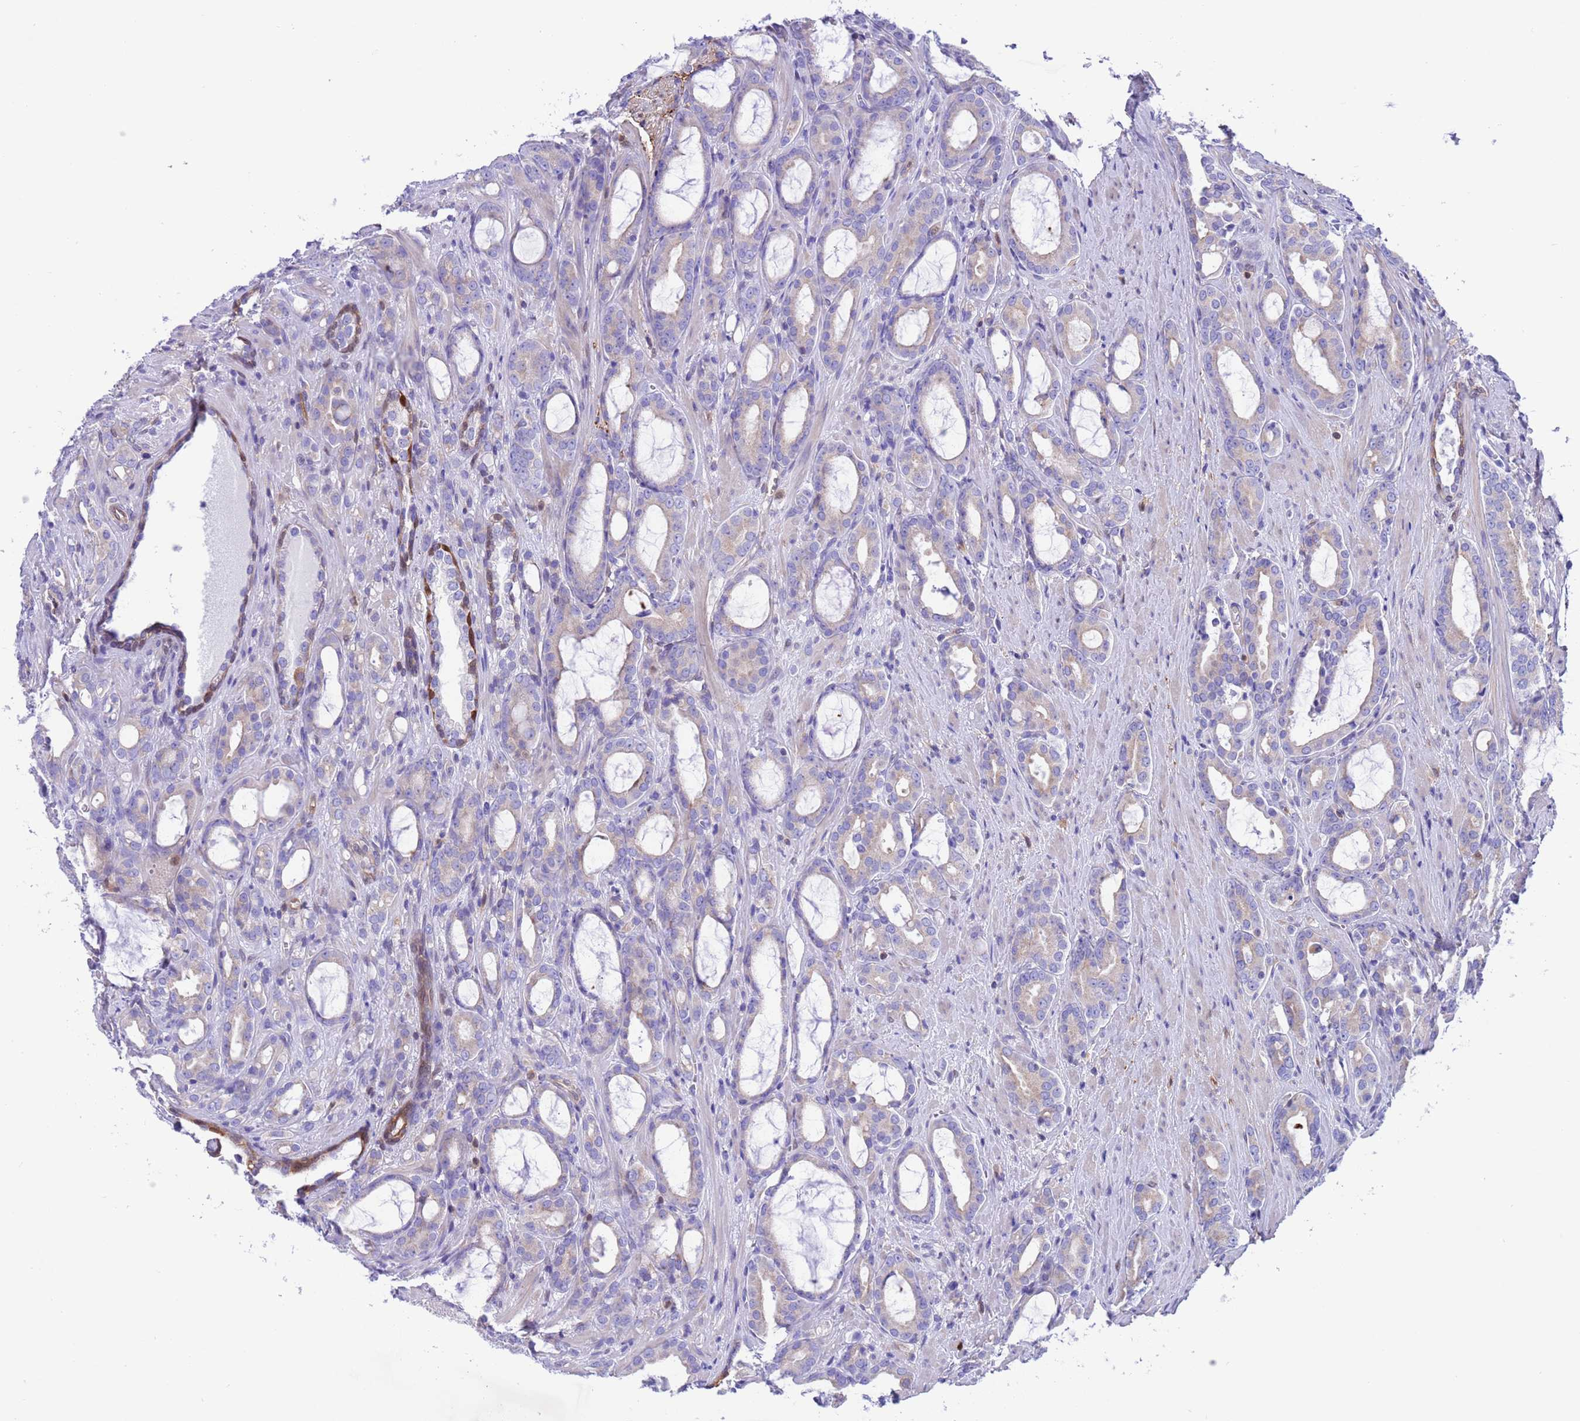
{"staining": {"intensity": "negative", "quantity": "none", "location": "none"}, "tissue": "prostate cancer", "cell_type": "Tumor cells", "image_type": "cancer", "snomed": [{"axis": "morphology", "description": "Adenocarcinoma, High grade"}, {"axis": "topography", "description": "Prostate"}], "caption": "Adenocarcinoma (high-grade) (prostate) was stained to show a protein in brown. There is no significant expression in tumor cells. Brightfield microscopy of IHC stained with DAB (3,3'-diaminobenzidine) (brown) and hematoxylin (blue), captured at high magnification.", "gene": "C6orf47", "patient": {"sex": "male", "age": 72}}